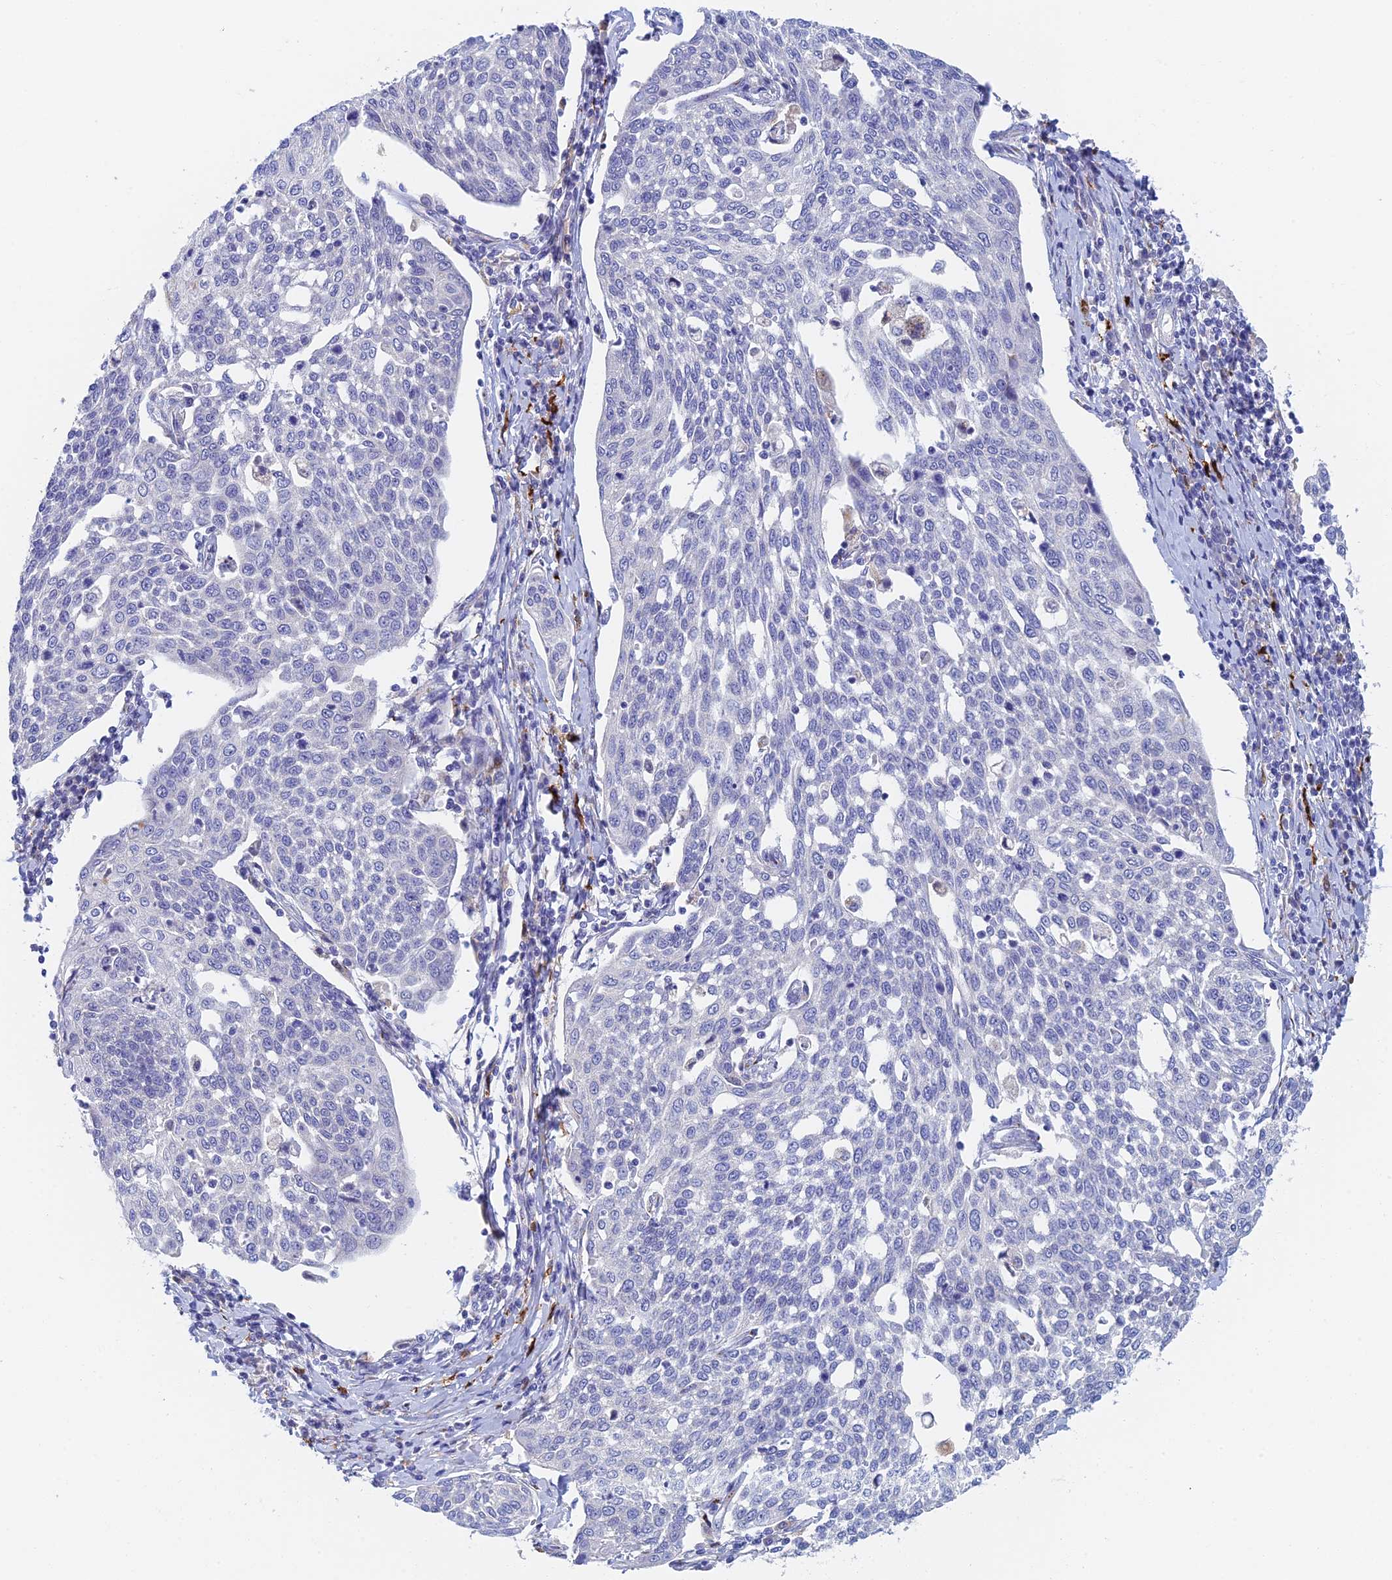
{"staining": {"intensity": "negative", "quantity": "none", "location": "none"}, "tissue": "cervical cancer", "cell_type": "Tumor cells", "image_type": "cancer", "snomed": [{"axis": "morphology", "description": "Squamous cell carcinoma, NOS"}, {"axis": "topography", "description": "Cervix"}], "caption": "A histopathology image of cervical squamous cell carcinoma stained for a protein demonstrates no brown staining in tumor cells.", "gene": "SLC24A3", "patient": {"sex": "female", "age": 34}}